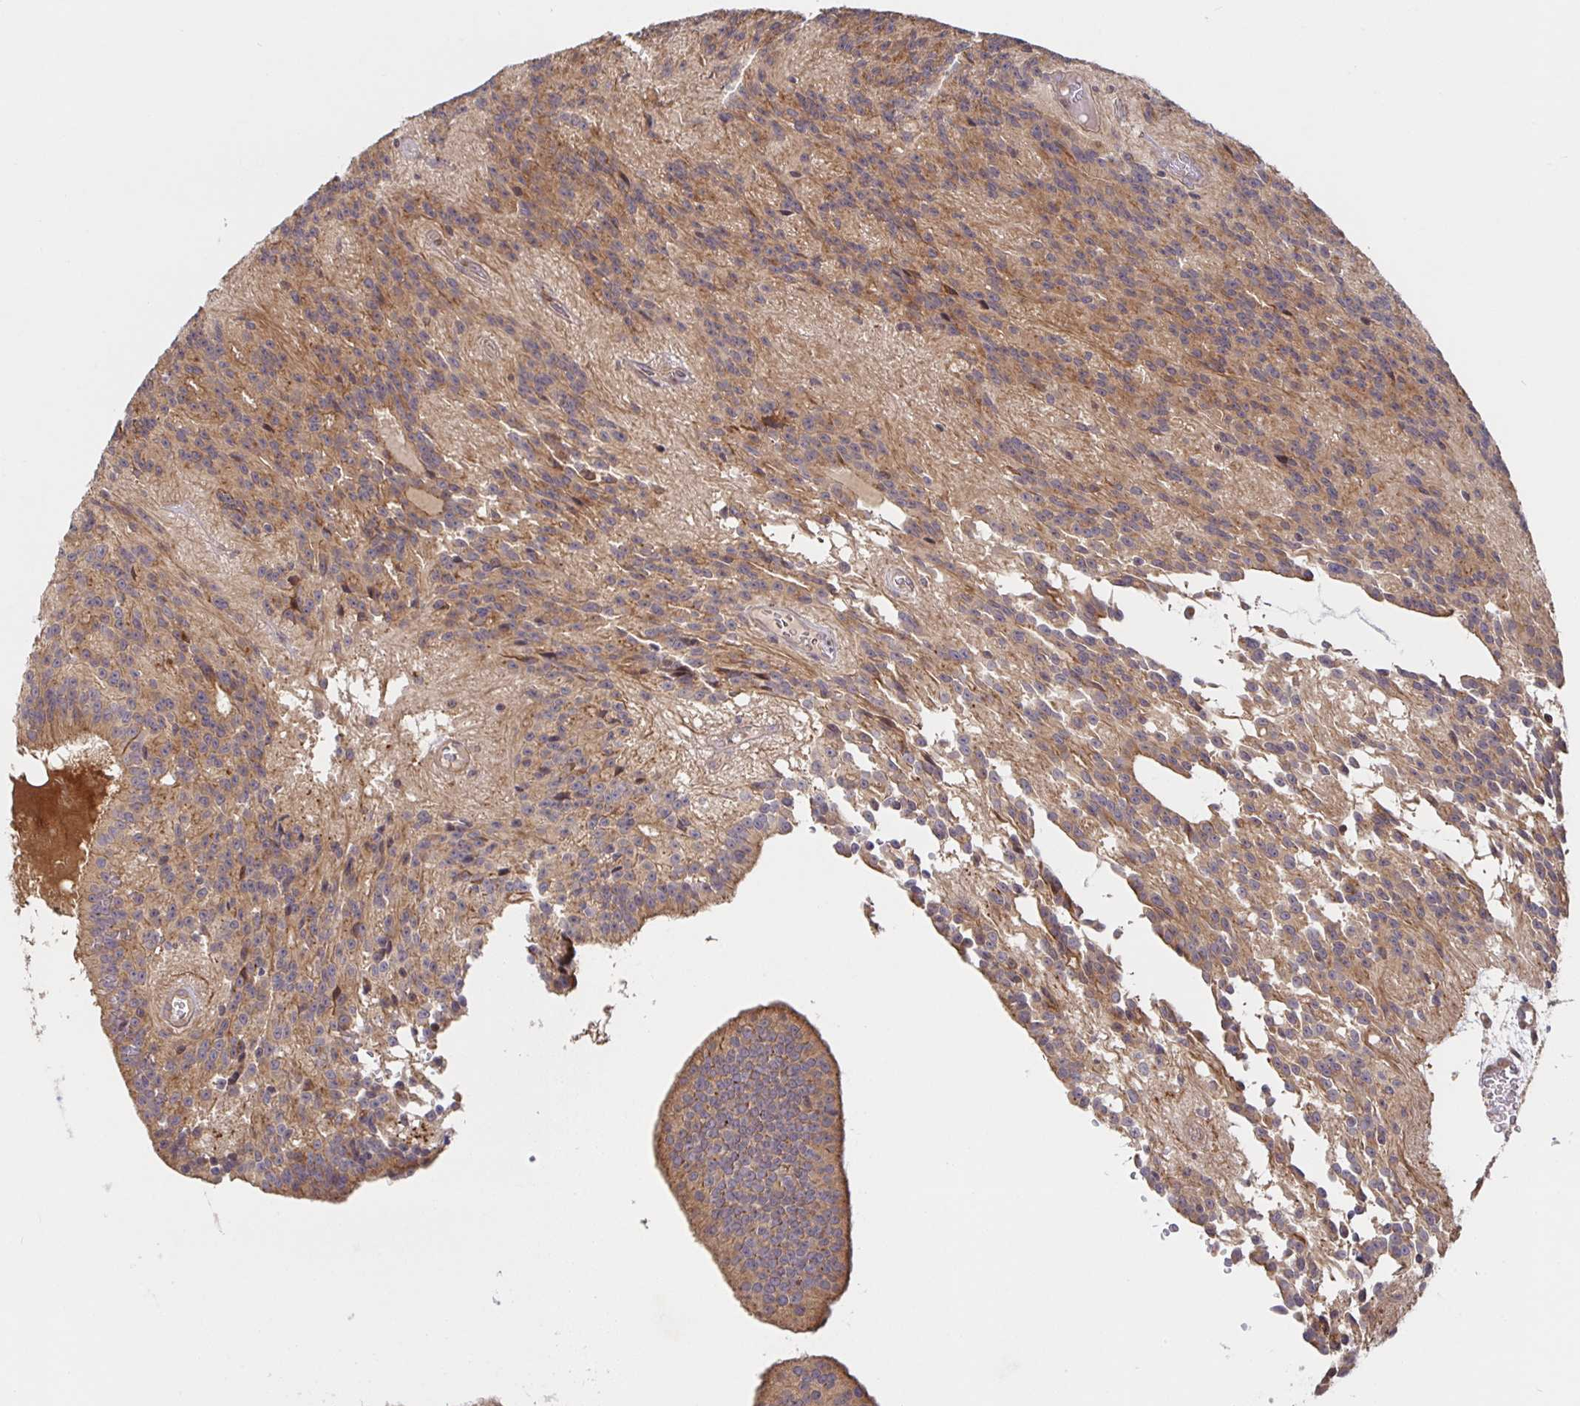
{"staining": {"intensity": "weak", "quantity": ">75%", "location": "cytoplasmic/membranous"}, "tissue": "glioma", "cell_type": "Tumor cells", "image_type": "cancer", "snomed": [{"axis": "morphology", "description": "Glioma, malignant, Low grade"}, {"axis": "topography", "description": "Brain"}], "caption": "Immunohistochemistry (IHC) (DAB) staining of human malignant glioma (low-grade) displays weak cytoplasmic/membranous protein expression in about >75% of tumor cells. (brown staining indicates protein expression, while blue staining denotes nuclei).", "gene": "AACS", "patient": {"sex": "male", "age": 31}}